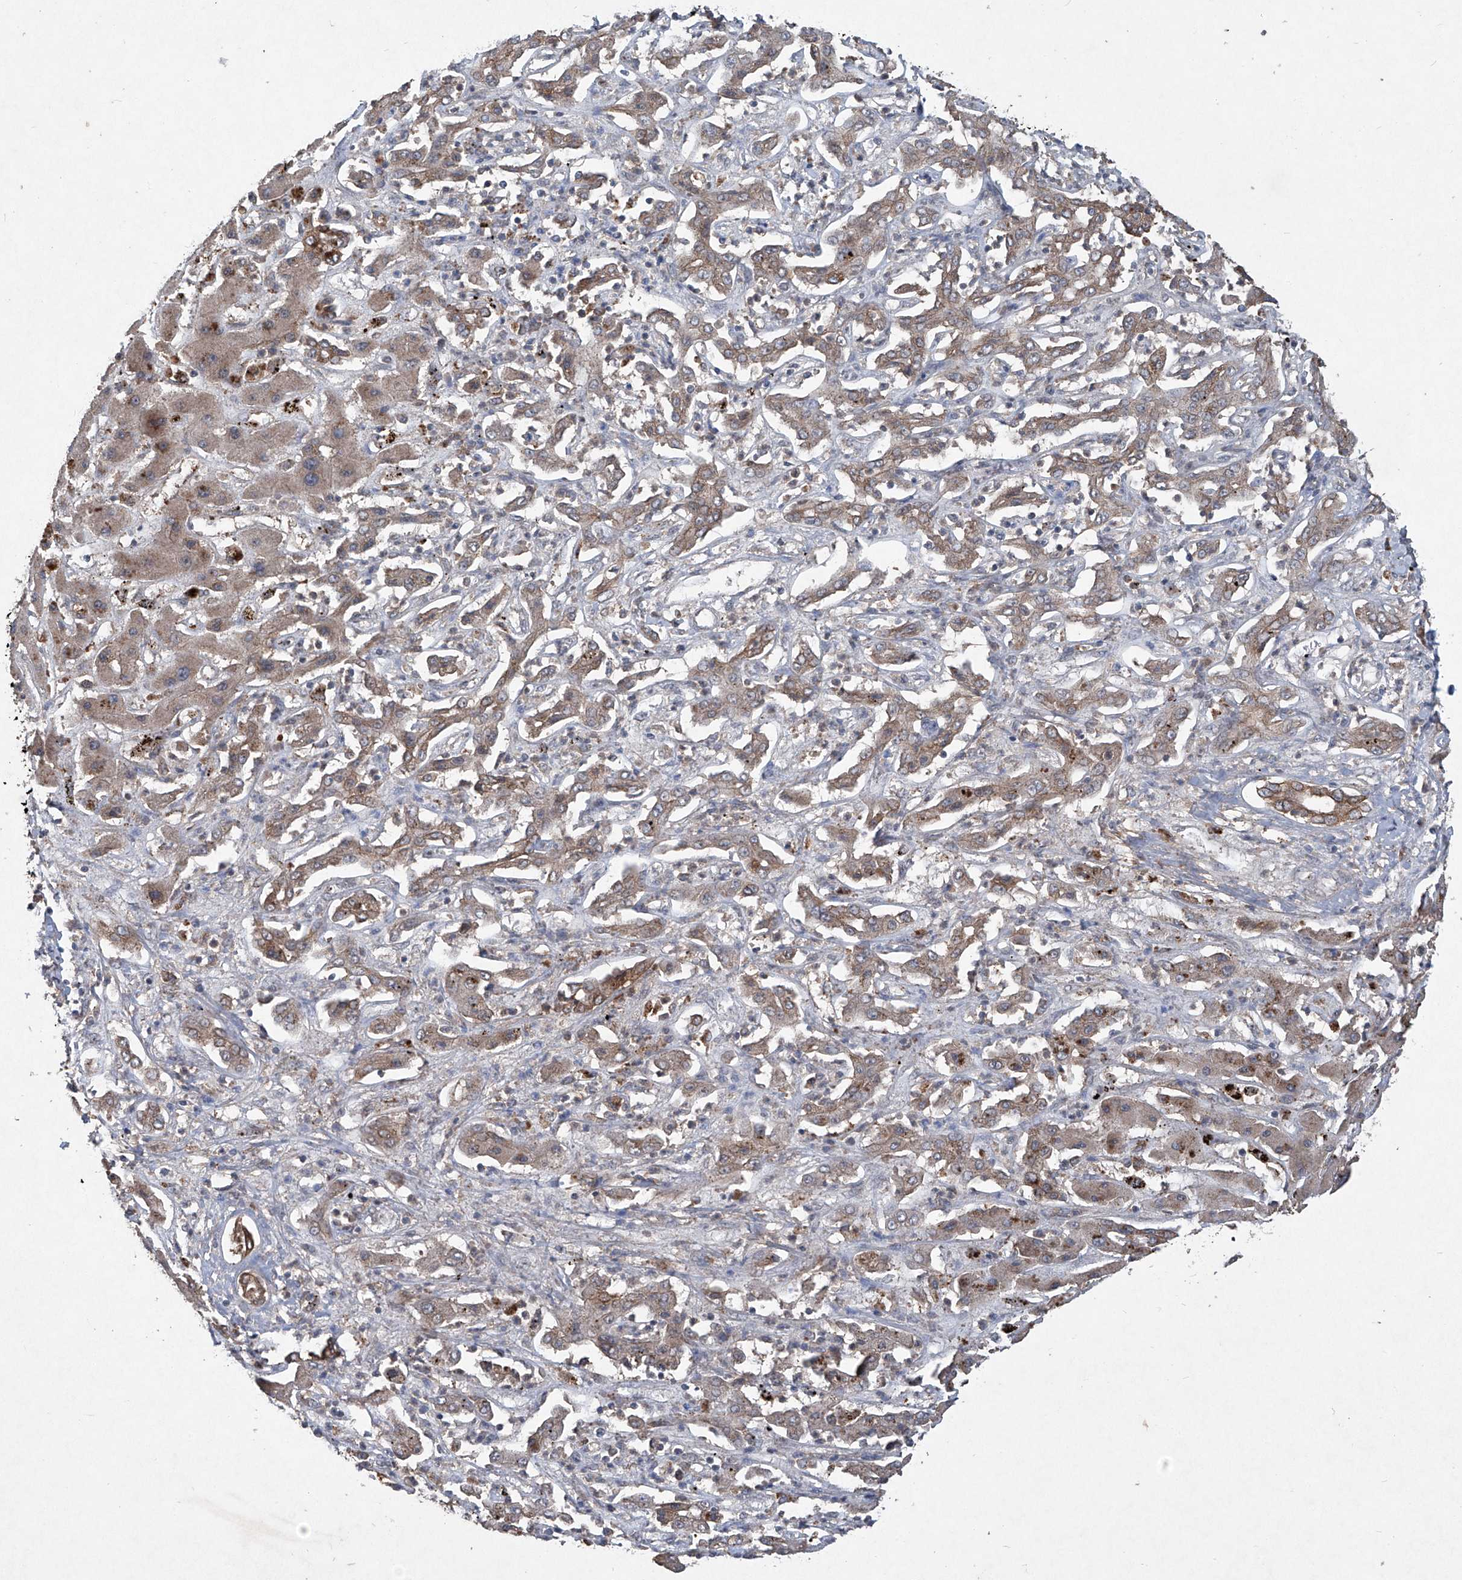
{"staining": {"intensity": "moderate", "quantity": ">75%", "location": "cytoplasmic/membranous"}, "tissue": "liver cancer", "cell_type": "Tumor cells", "image_type": "cancer", "snomed": [{"axis": "morphology", "description": "Cholangiocarcinoma"}, {"axis": "topography", "description": "Liver"}], "caption": "IHC micrograph of liver cholangiocarcinoma stained for a protein (brown), which displays medium levels of moderate cytoplasmic/membranous expression in about >75% of tumor cells.", "gene": "SUMF2", "patient": {"sex": "male", "age": 67}}